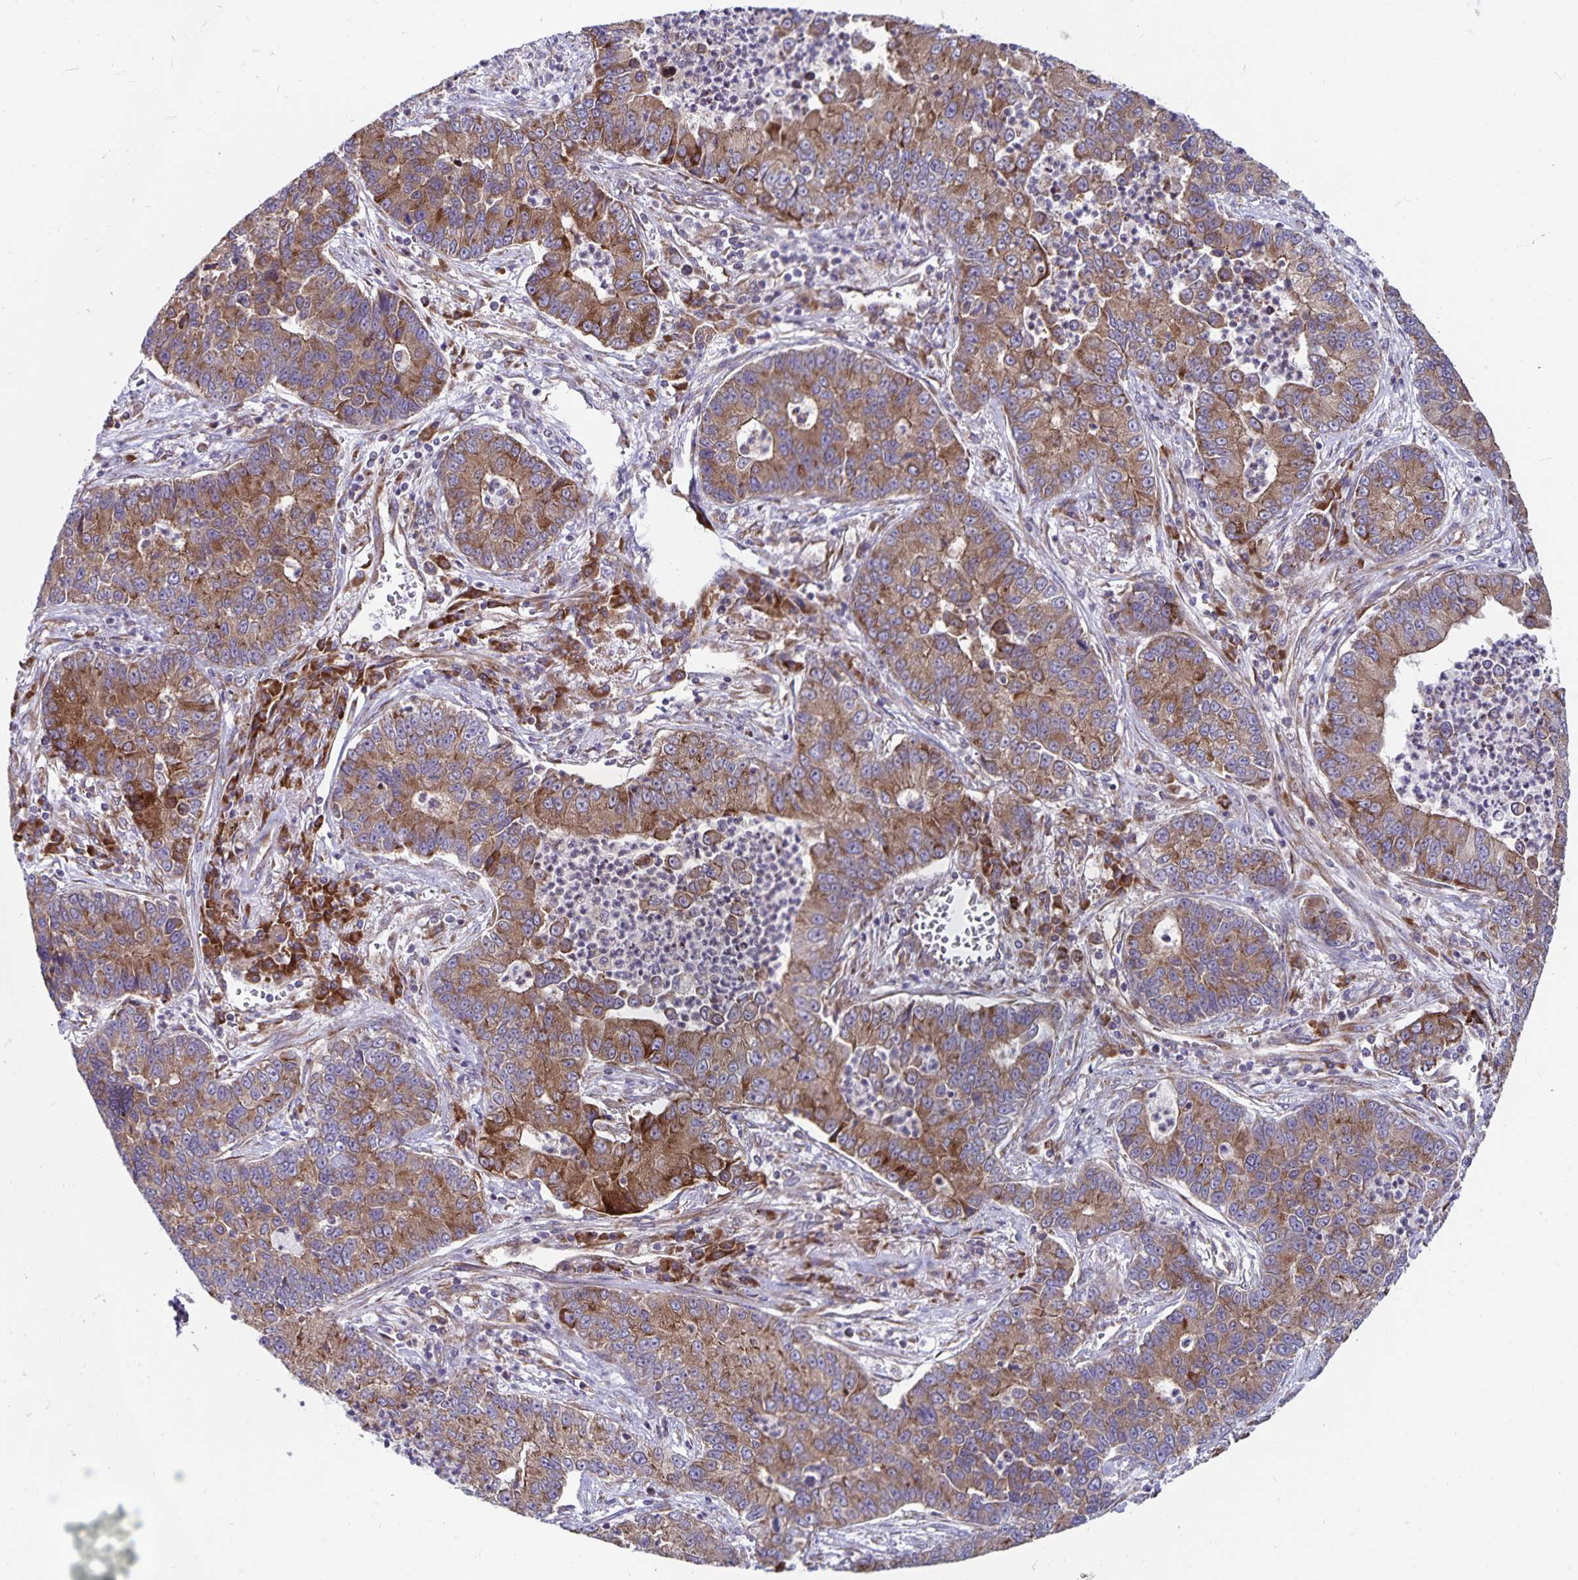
{"staining": {"intensity": "moderate", "quantity": ">75%", "location": "cytoplasmic/membranous"}, "tissue": "lung cancer", "cell_type": "Tumor cells", "image_type": "cancer", "snomed": [{"axis": "morphology", "description": "Adenocarcinoma, NOS"}, {"axis": "topography", "description": "Lung"}], "caption": "Approximately >75% of tumor cells in human adenocarcinoma (lung) exhibit moderate cytoplasmic/membranous protein staining as visualized by brown immunohistochemical staining.", "gene": "SEC62", "patient": {"sex": "female", "age": 57}}